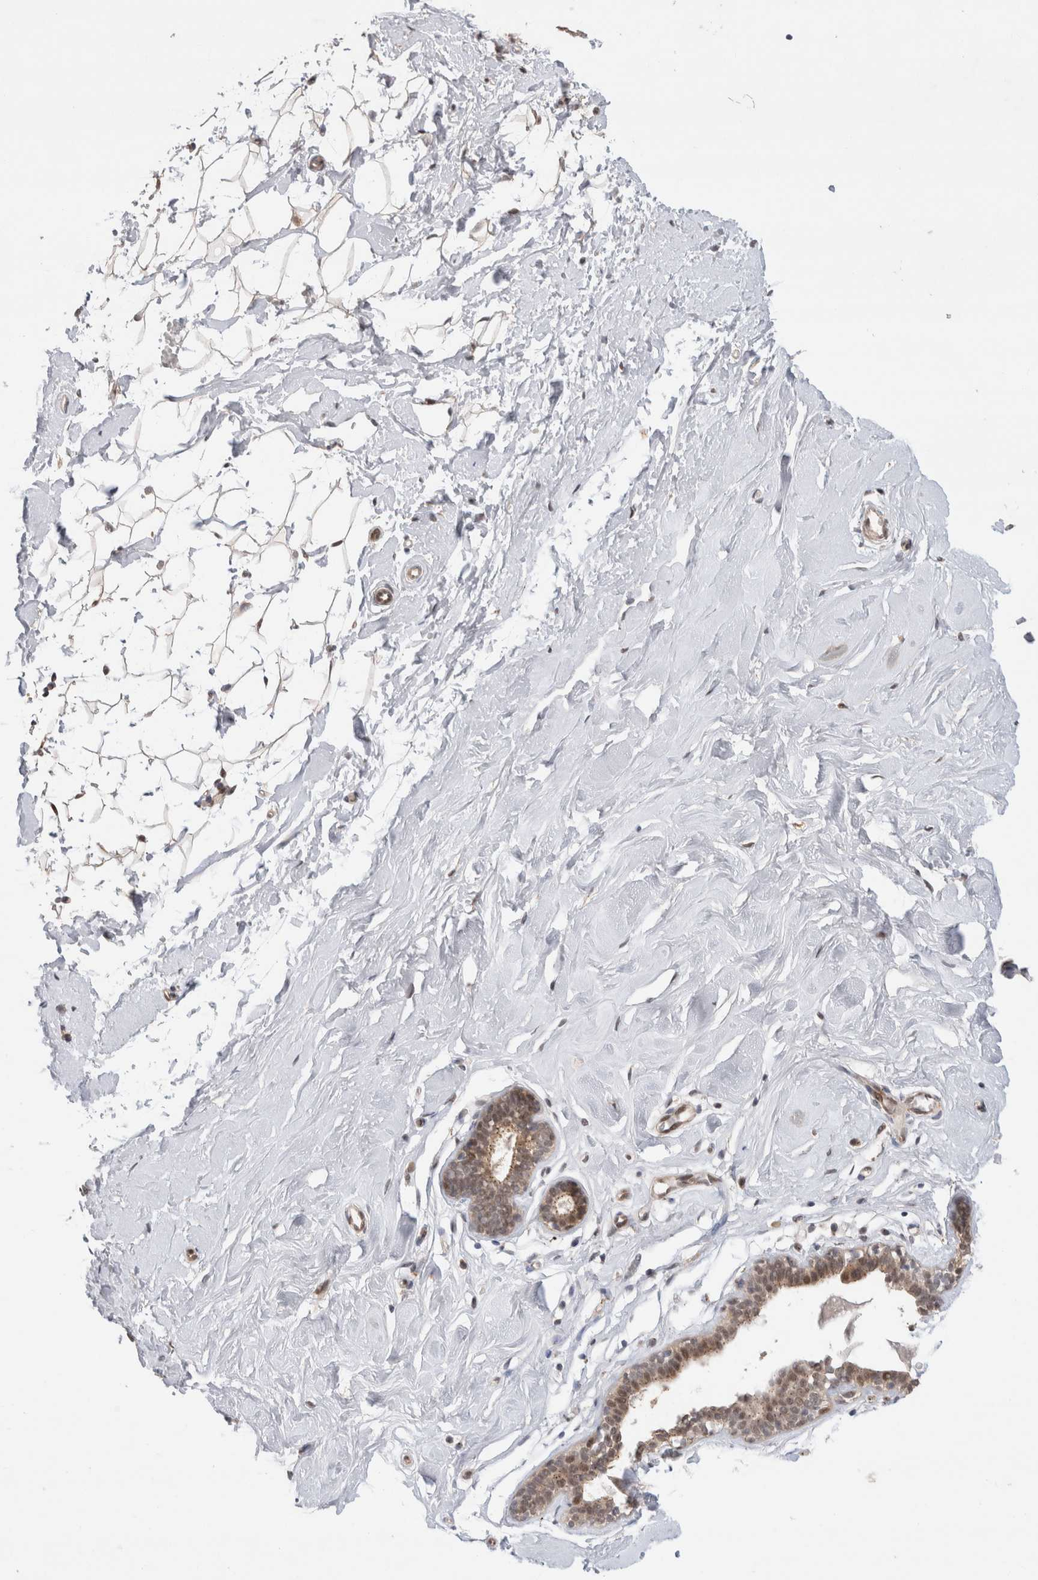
{"staining": {"intensity": "weak", "quantity": ">75%", "location": "cytoplasmic/membranous"}, "tissue": "breast", "cell_type": "Adipocytes", "image_type": "normal", "snomed": [{"axis": "morphology", "description": "Normal tissue, NOS"}, {"axis": "topography", "description": "Breast"}], "caption": "Weak cytoplasmic/membranous staining for a protein is appreciated in about >75% of adipocytes of unremarkable breast using immunohistochemistry.", "gene": "SLC29A1", "patient": {"sex": "female", "age": 23}}